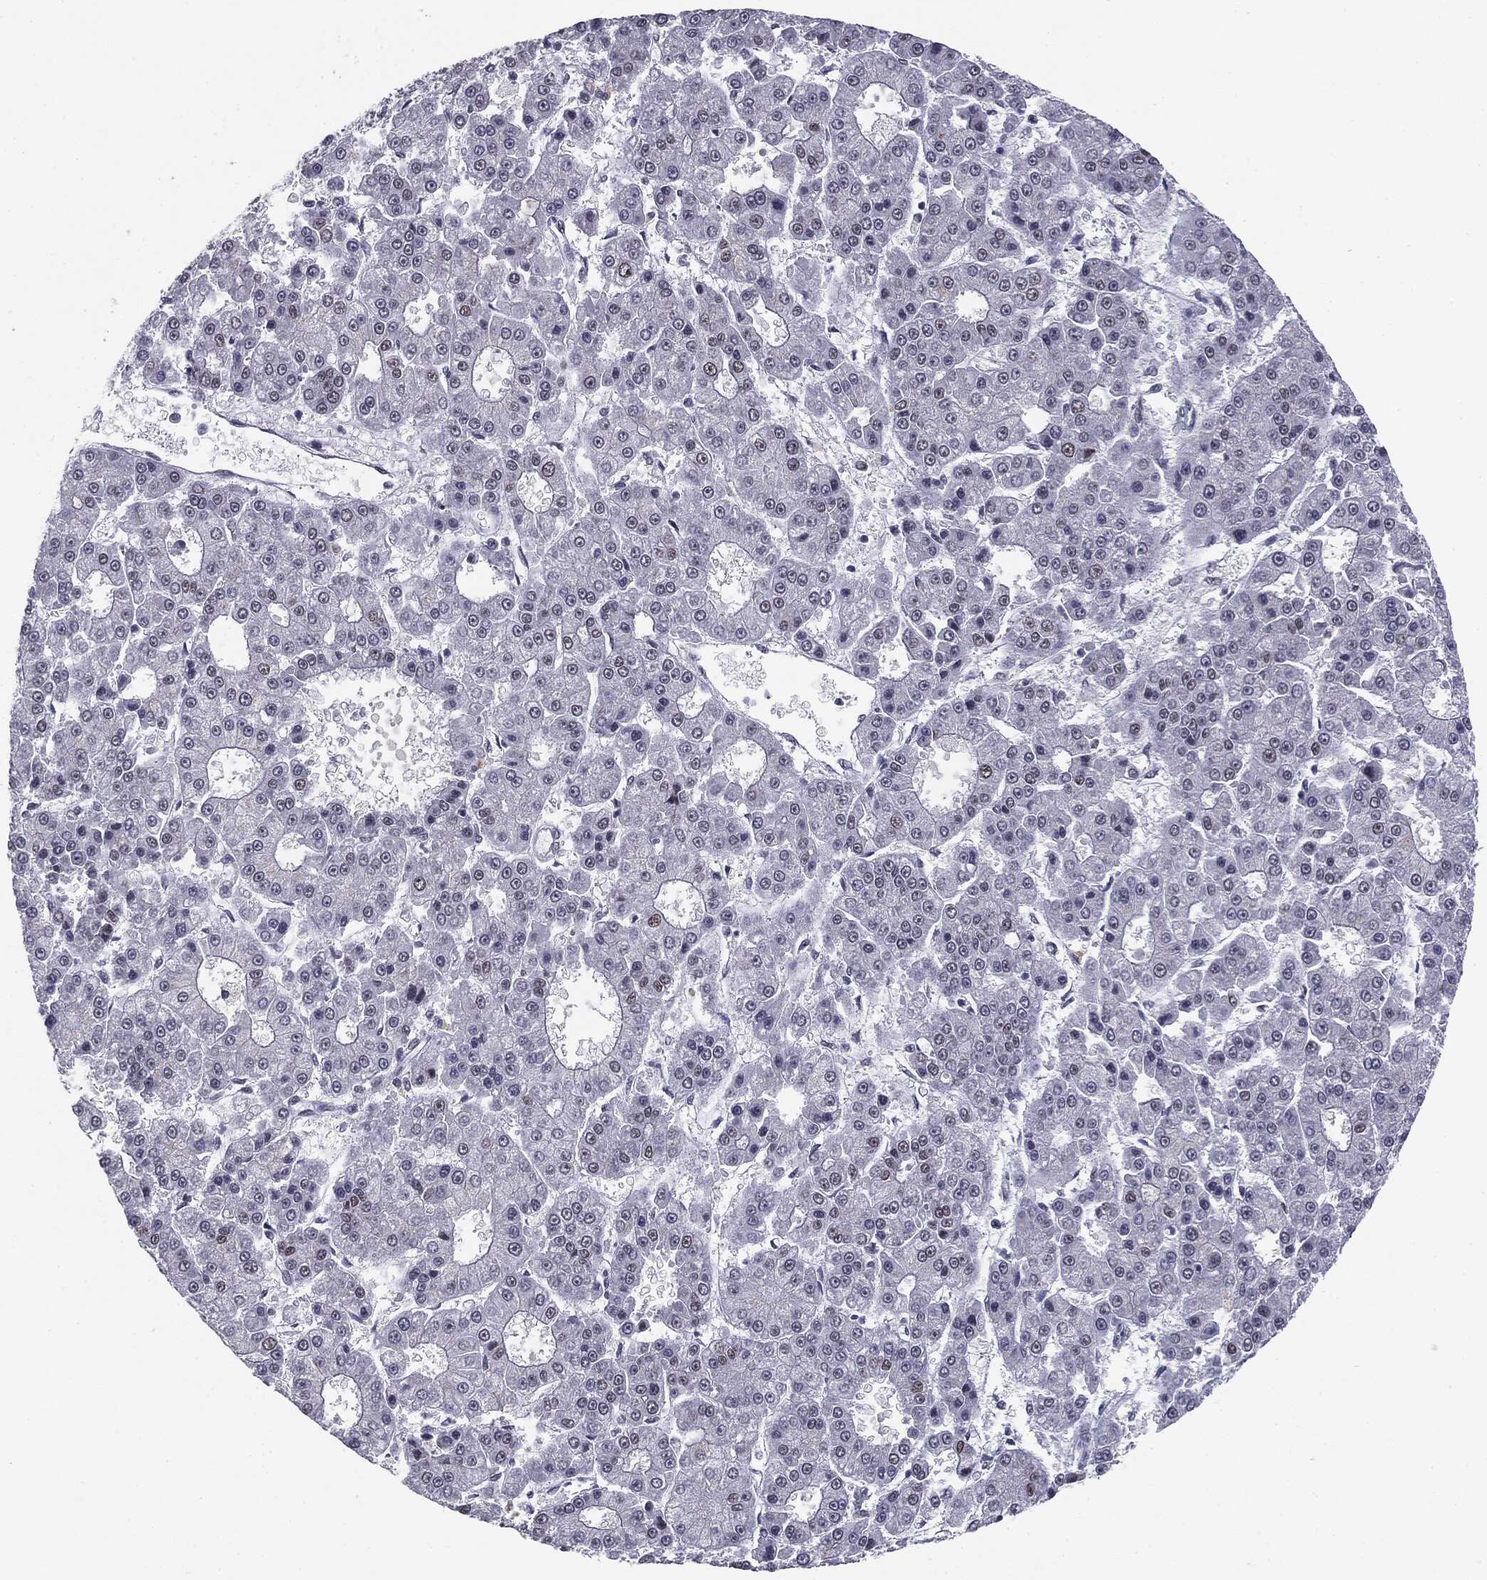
{"staining": {"intensity": "negative", "quantity": "none", "location": "none"}, "tissue": "liver cancer", "cell_type": "Tumor cells", "image_type": "cancer", "snomed": [{"axis": "morphology", "description": "Carcinoma, Hepatocellular, NOS"}, {"axis": "topography", "description": "Liver"}], "caption": "A histopathology image of liver hepatocellular carcinoma stained for a protein demonstrates no brown staining in tumor cells.", "gene": "MDC1", "patient": {"sex": "male", "age": 70}}